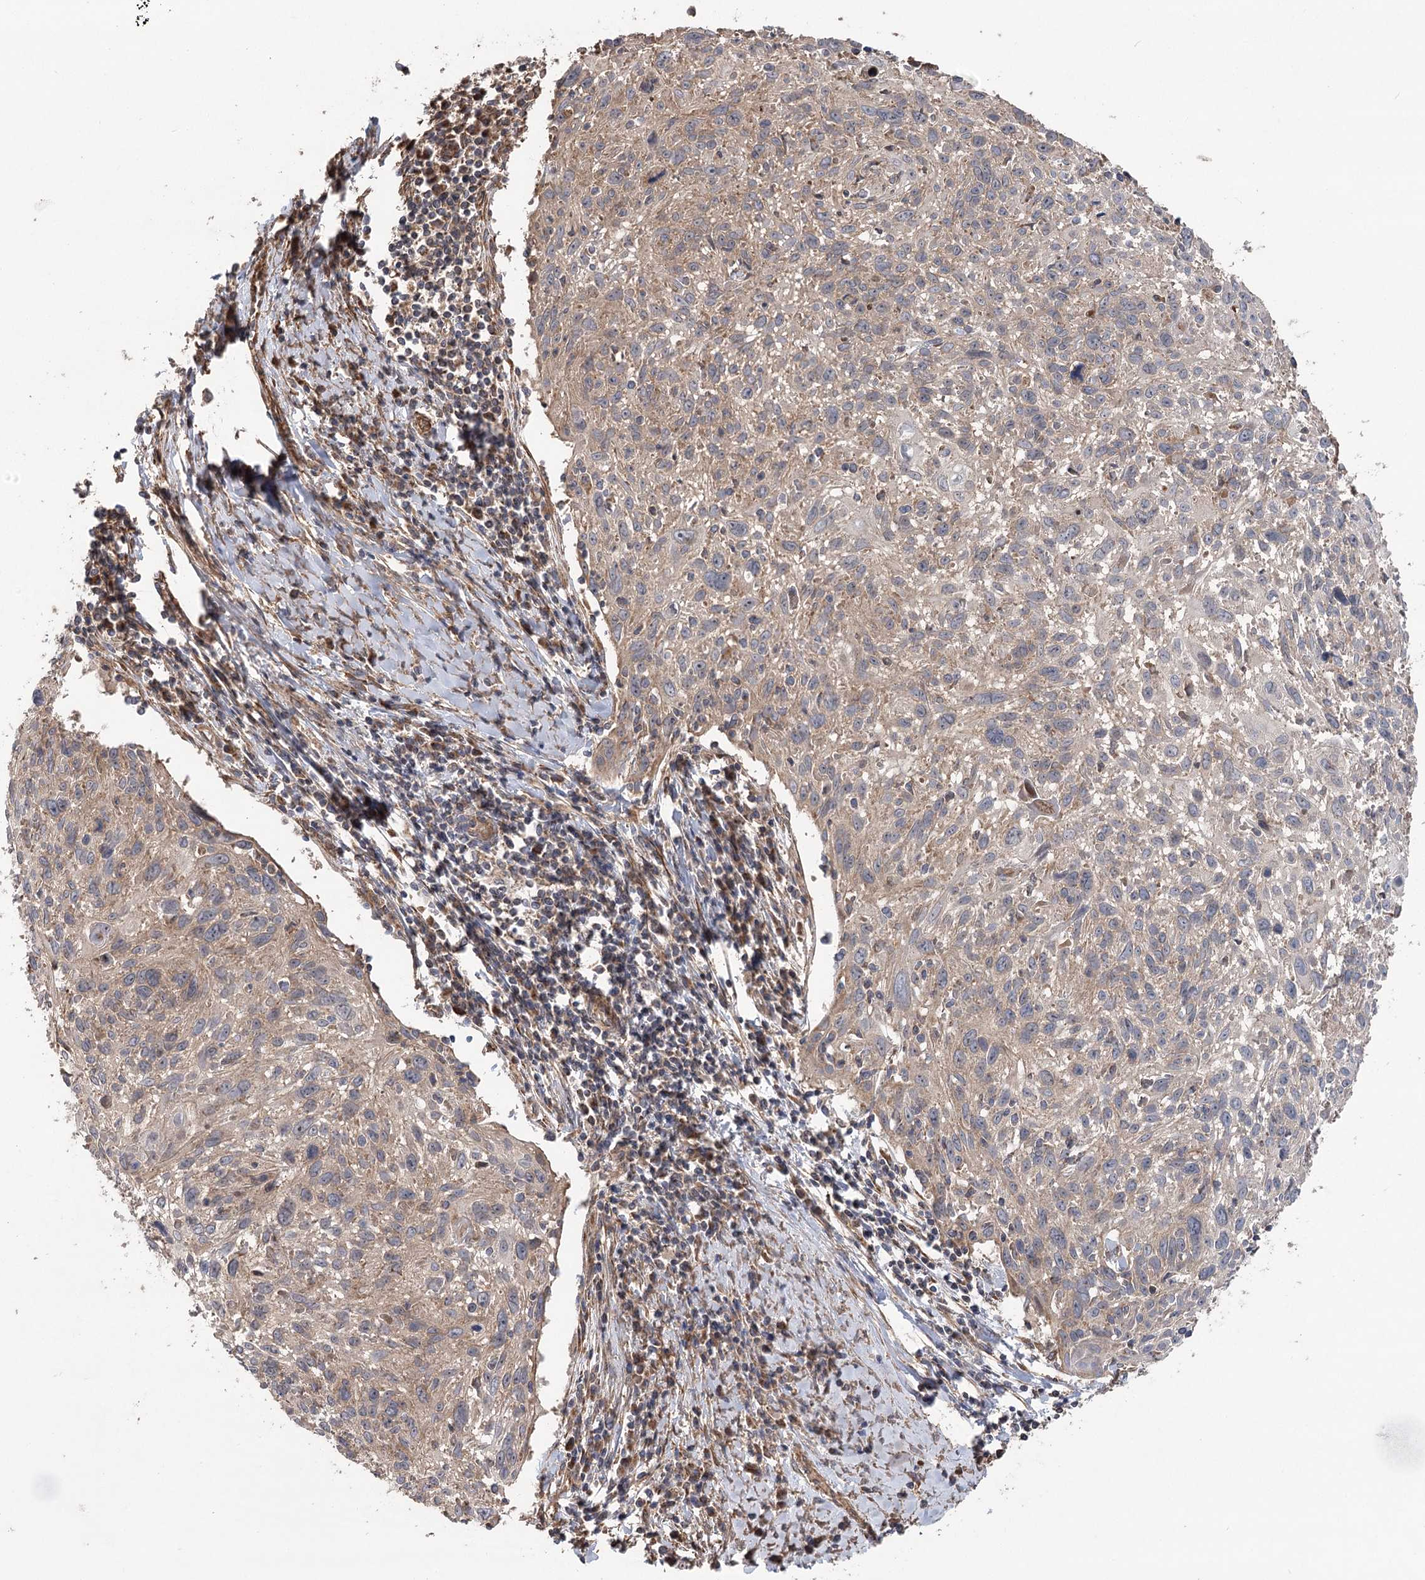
{"staining": {"intensity": "weak", "quantity": "25%-75%", "location": "cytoplasmic/membranous"}, "tissue": "cervical cancer", "cell_type": "Tumor cells", "image_type": "cancer", "snomed": [{"axis": "morphology", "description": "Squamous cell carcinoma, NOS"}, {"axis": "topography", "description": "Cervix"}], "caption": "Squamous cell carcinoma (cervical) stained with a brown dye exhibits weak cytoplasmic/membranous positive staining in approximately 25%-75% of tumor cells.", "gene": "RWDD4", "patient": {"sex": "female", "age": 51}}